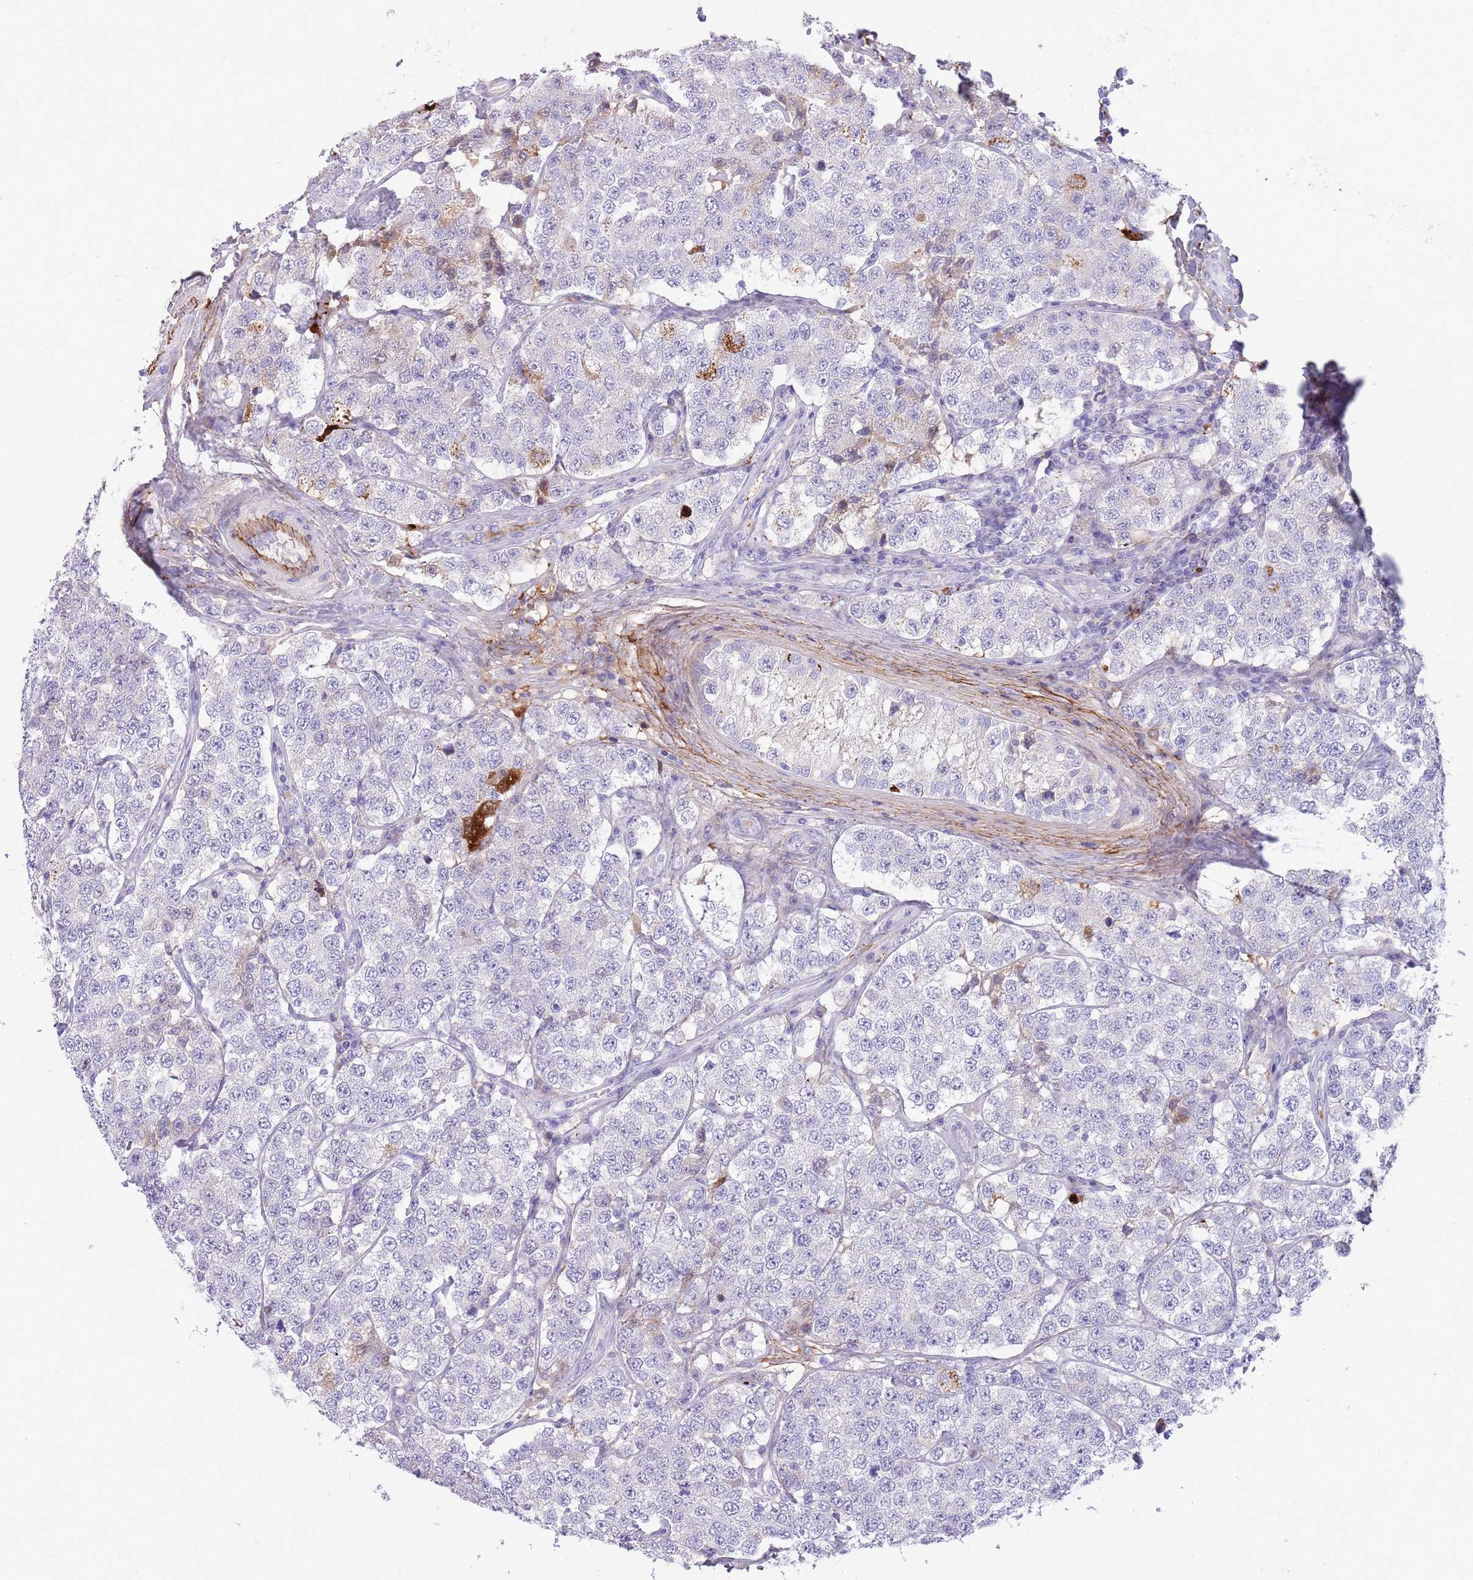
{"staining": {"intensity": "negative", "quantity": "none", "location": "none"}, "tissue": "testis cancer", "cell_type": "Tumor cells", "image_type": "cancer", "snomed": [{"axis": "morphology", "description": "Seminoma, NOS"}, {"axis": "topography", "description": "Testis"}], "caption": "Immunohistochemical staining of human testis seminoma demonstrates no significant staining in tumor cells.", "gene": "LEPROTL1", "patient": {"sex": "male", "age": 34}}